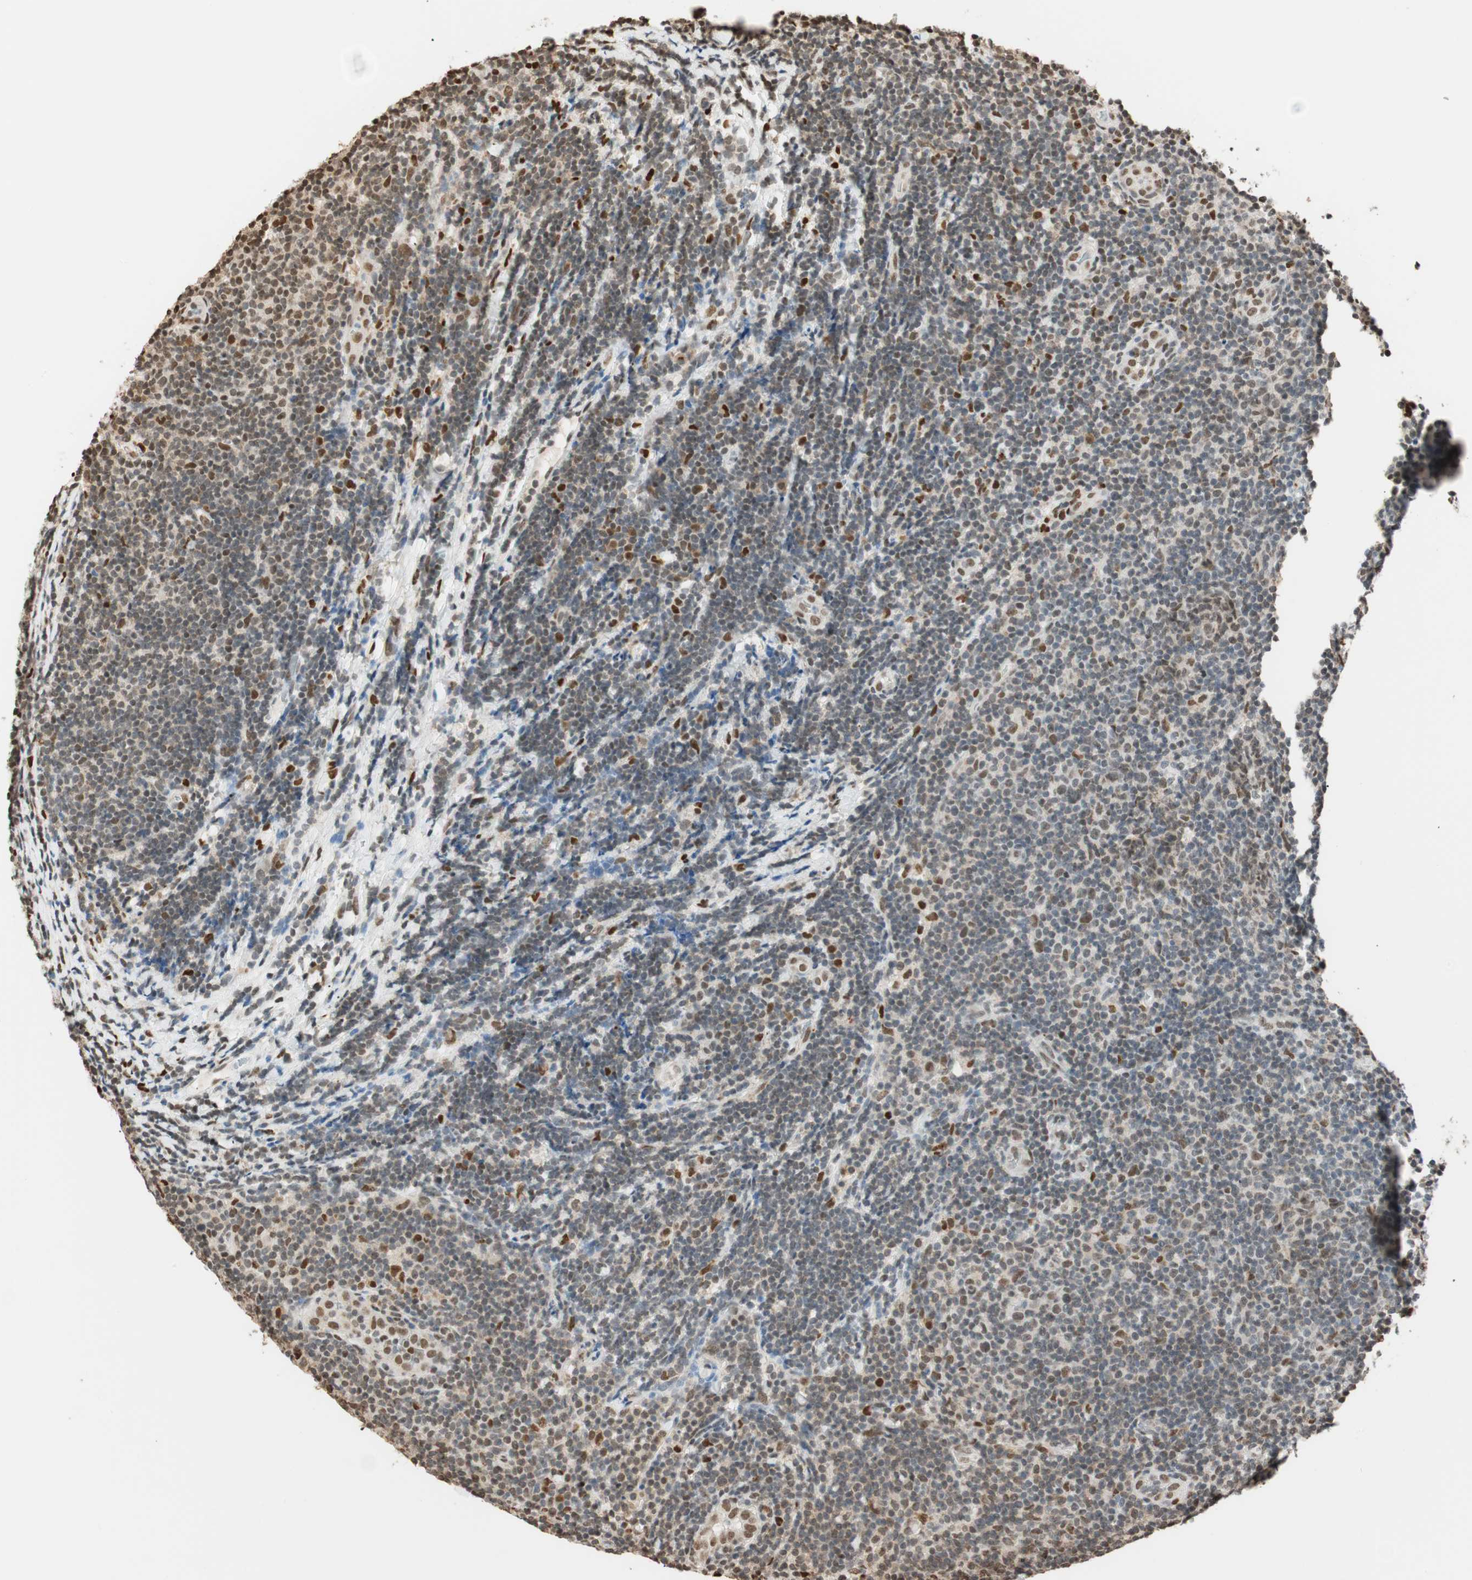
{"staining": {"intensity": "weak", "quantity": "25%-75%", "location": "nuclear"}, "tissue": "lymphoma", "cell_type": "Tumor cells", "image_type": "cancer", "snomed": [{"axis": "morphology", "description": "Malignant lymphoma, non-Hodgkin's type, Low grade"}, {"axis": "topography", "description": "Soft tissue"}], "caption": "An immunohistochemistry (IHC) histopathology image of tumor tissue is shown. Protein staining in brown shows weak nuclear positivity in malignant lymphoma, non-Hodgkin's type (low-grade) within tumor cells.", "gene": "FANCG", "patient": {"sex": "male", "age": 92}}